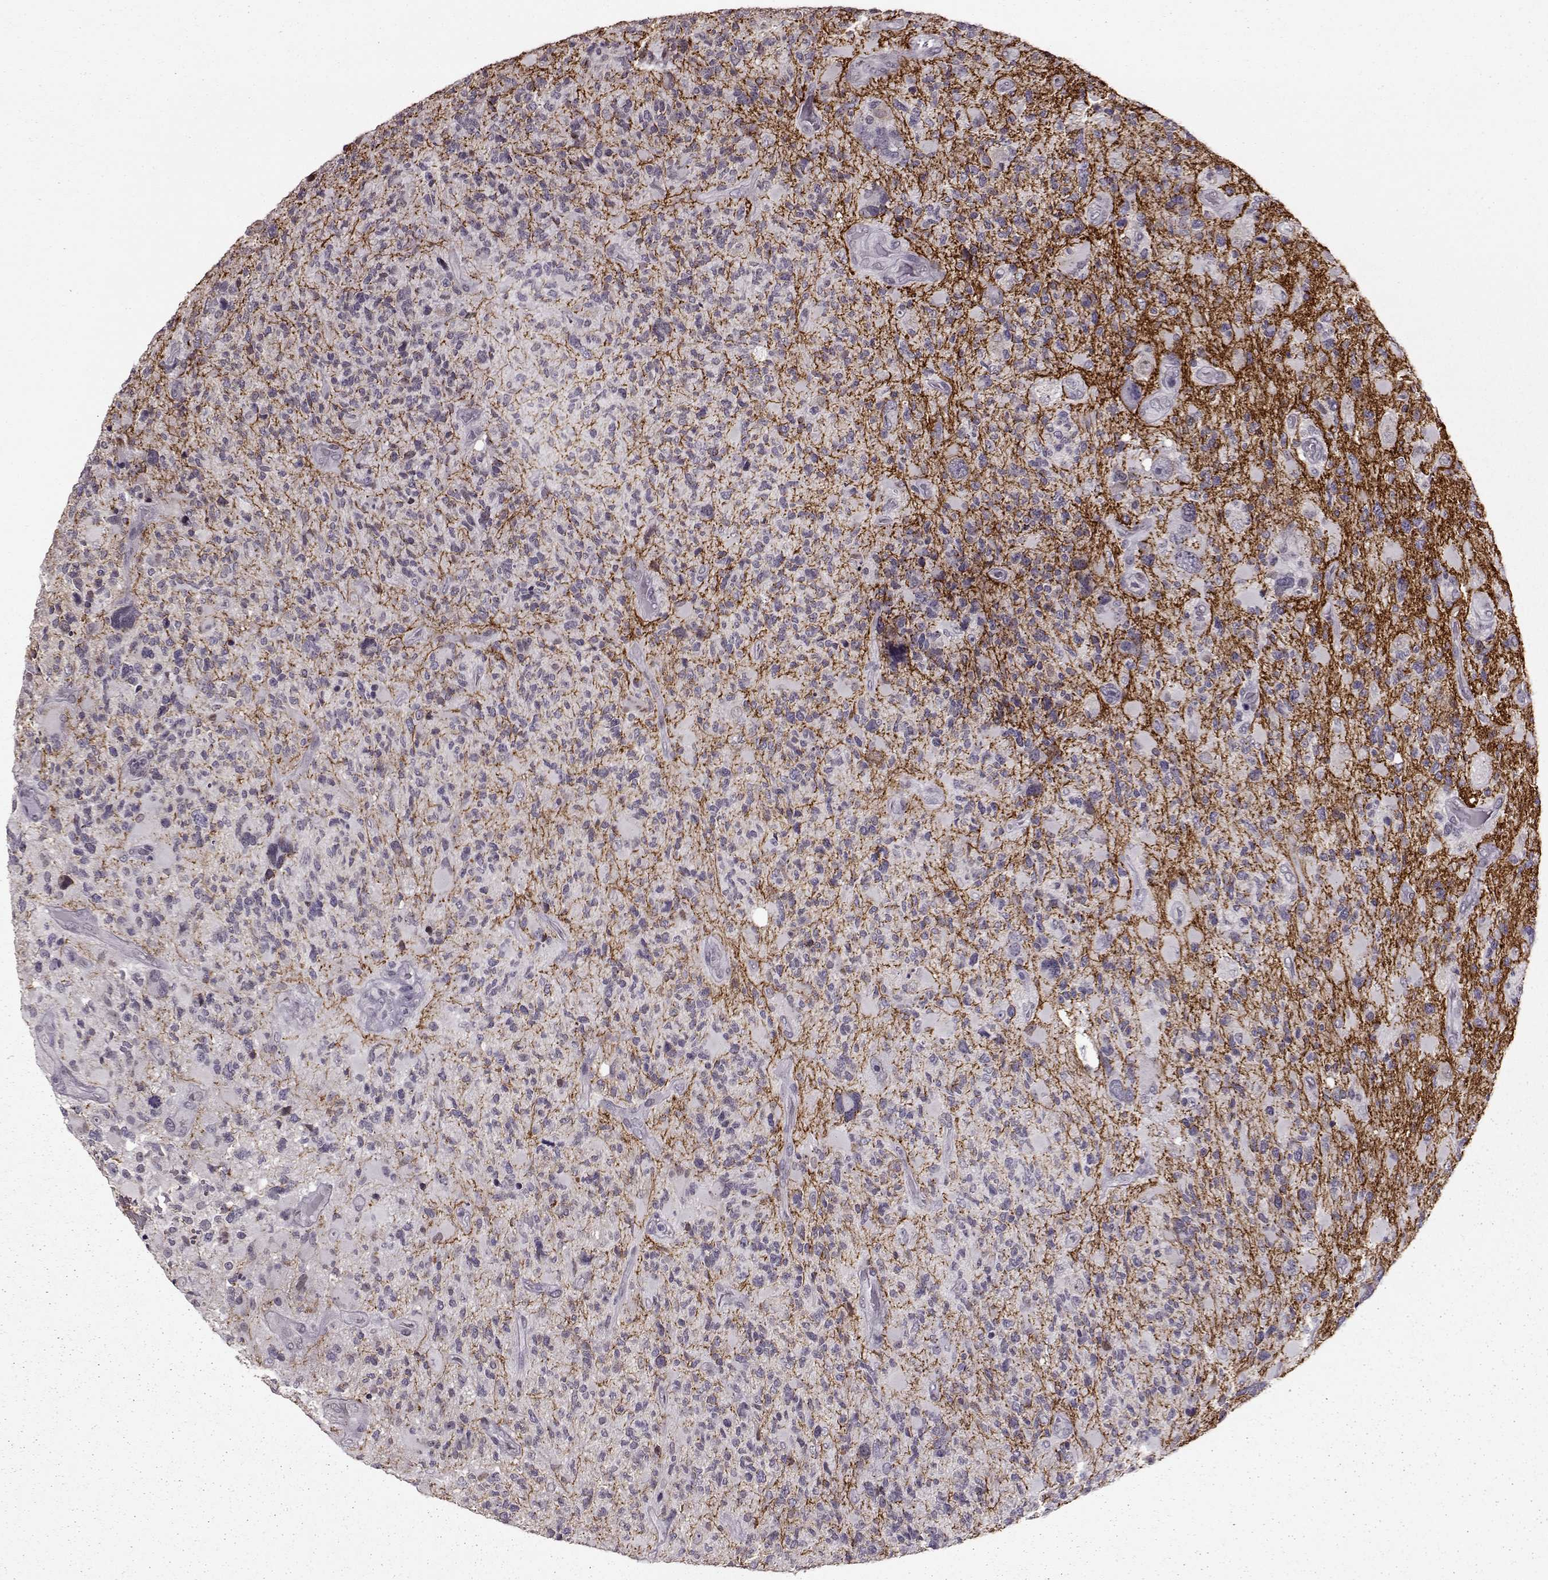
{"staining": {"intensity": "negative", "quantity": "none", "location": "none"}, "tissue": "glioma", "cell_type": "Tumor cells", "image_type": "cancer", "snomed": [{"axis": "morphology", "description": "Glioma, malignant, High grade"}, {"axis": "topography", "description": "Brain"}], "caption": "Glioma was stained to show a protein in brown. There is no significant positivity in tumor cells.", "gene": "STX1B", "patient": {"sex": "female", "age": 71}}